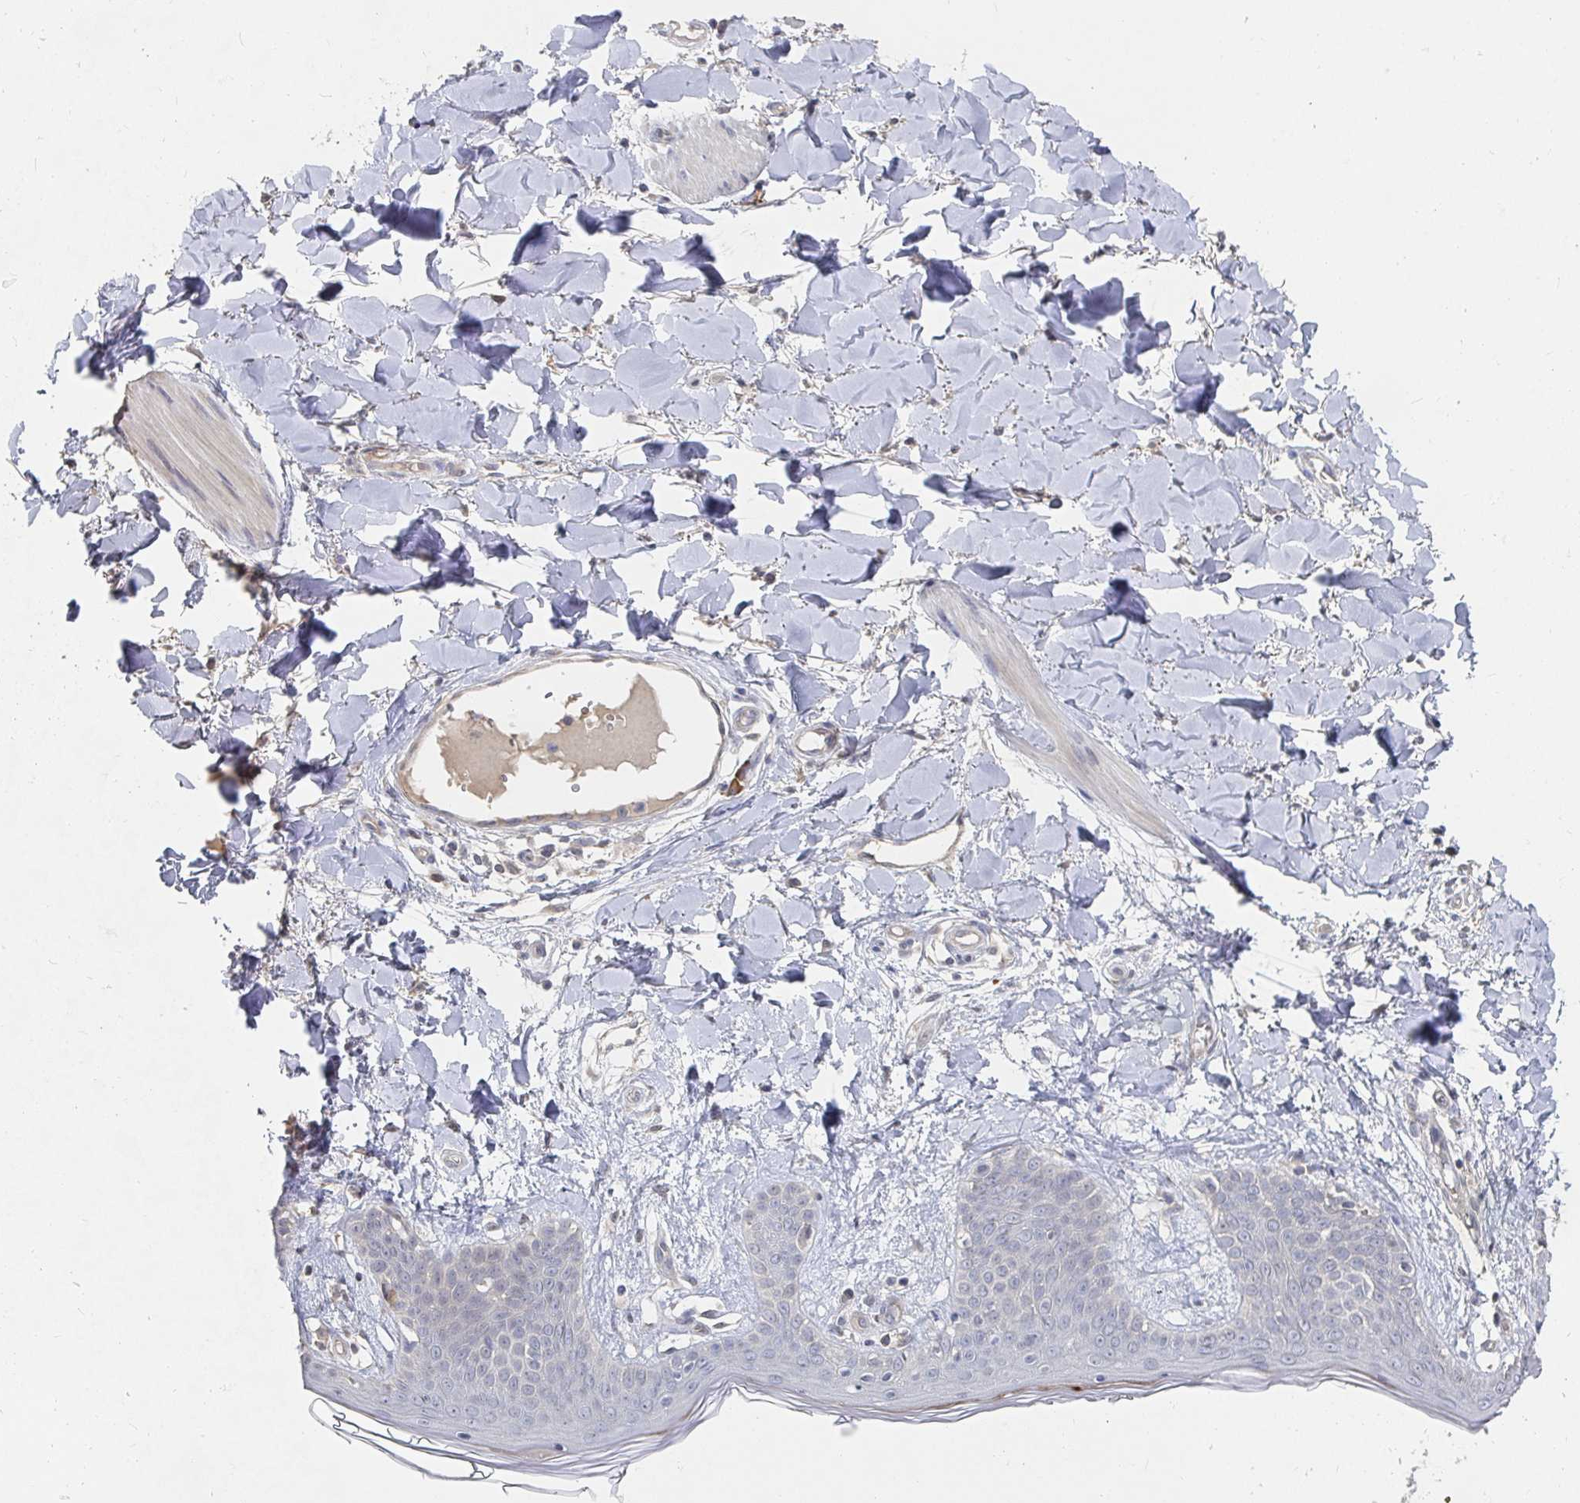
{"staining": {"intensity": "weak", "quantity": ">75%", "location": "nuclear"}, "tissue": "skin", "cell_type": "Fibroblasts", "image_type": "normal", "snomed": [{"axis": "morphology", "description": "Normal tissue, NOS"}, {"axis": "topography", "description": "Skin"}], "caption": "Skin was stained to show a protein in brown. There is low levels of weak nuclear expression in about >75% of fibroblasts. The staining was performed using DAB (3,3'-diaminobenzidine) to visualize the protein expression in brown, while the nuclei were stained in blue with hematoxylin (Magnification: 20x).", "gene": "MEIS1", "patient": {"sex": "female", "age": 34}}